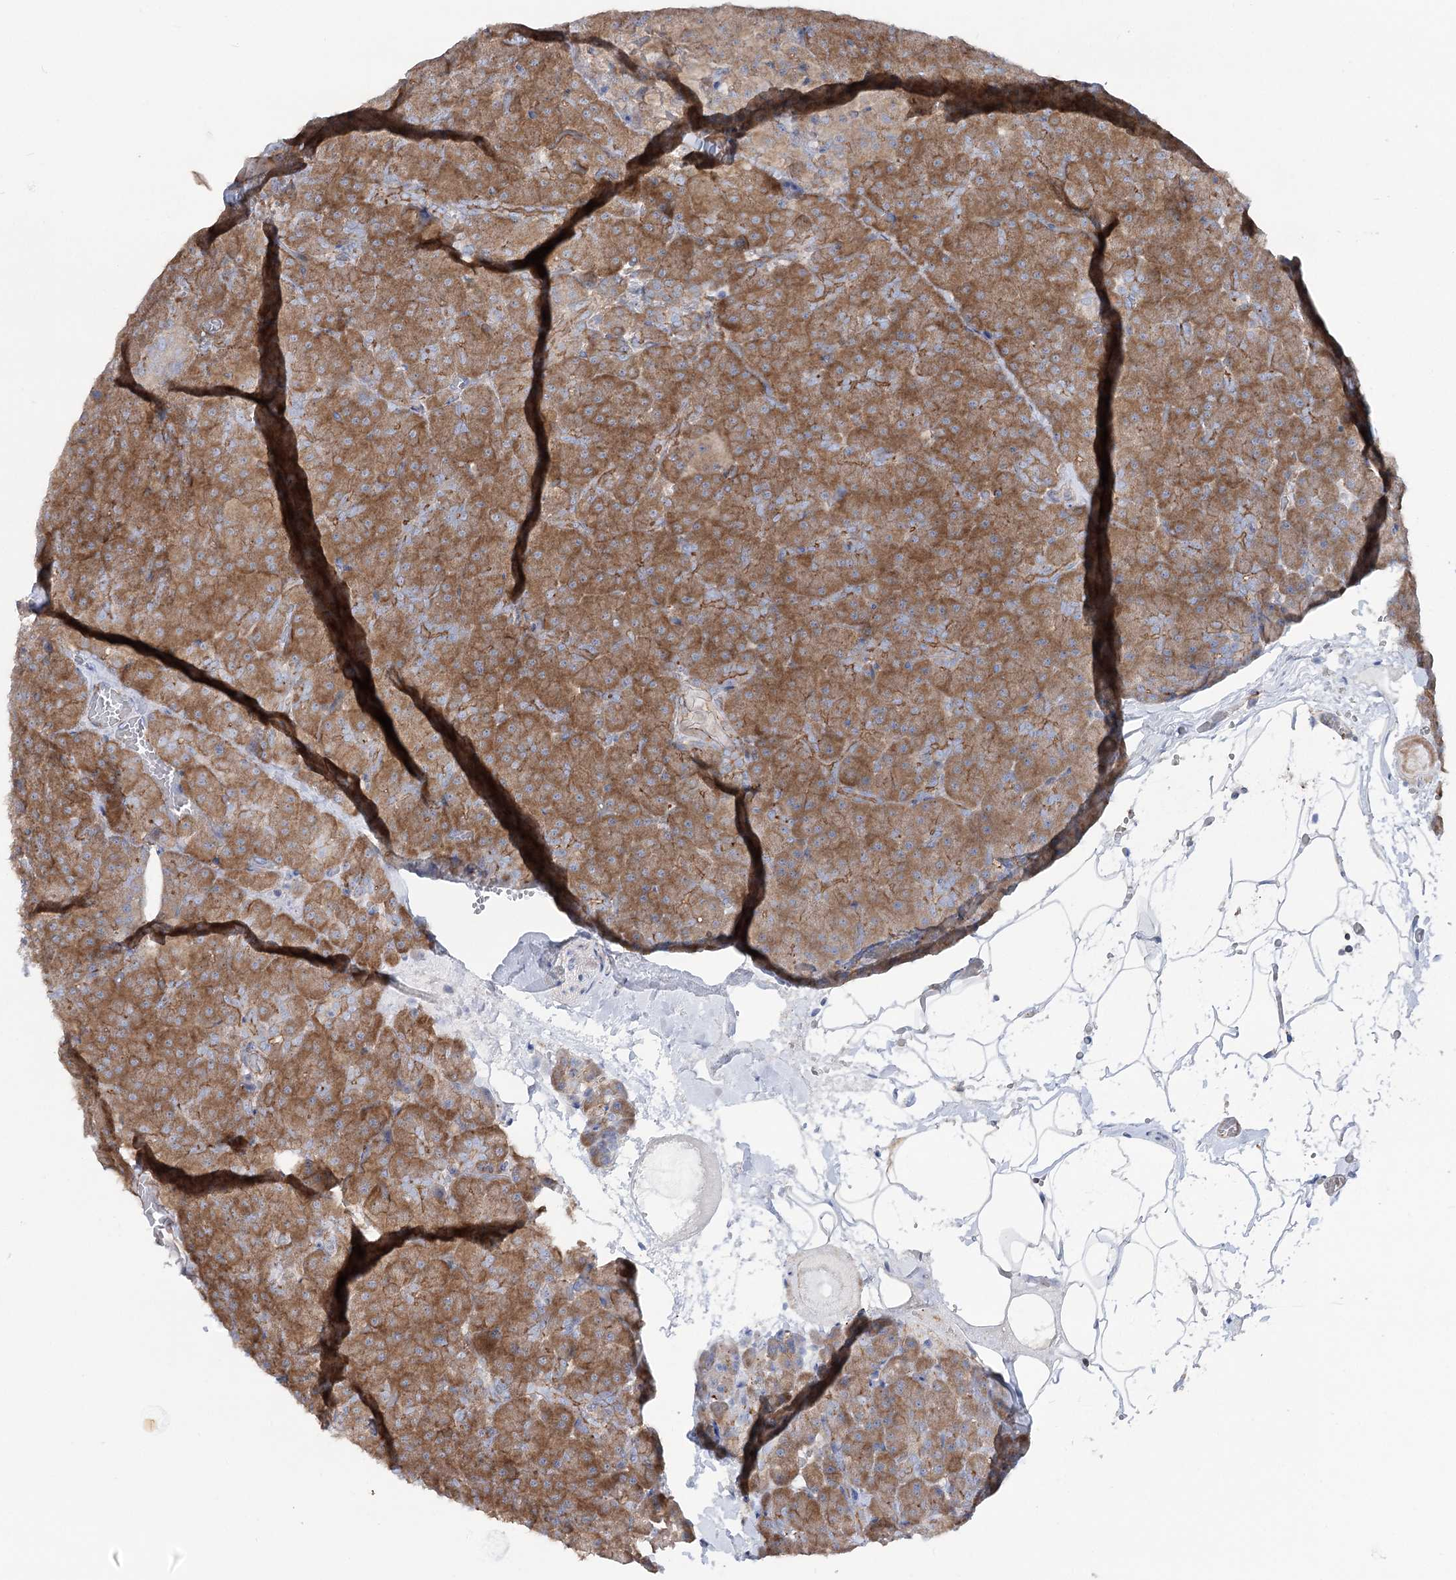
{"staining": {"intensity": "moderate", "quantity": ">75%", "location": "cytoplasmic/membranous"}, "tissue": "pancreas", "cell_type": "Exocrine glandular cells", "image_type": "normal", "snomed": [{"axis": "morphology", "description": "Normal tissue, NOS"}, {"axis": "topography", "description": "Pancreas"}], "caption": "IHC (DAB (3,3'-diaminobenzidine)) staining of unremarkable human pancreas reveals moderate cytoplasmic/membranous protein expression in about >75% of exocrine glandular cells. The staining is performed using DAB brown chromogen to label protein expression. The nuclei are counter-stained blue using hematoxylin.", "gene": "LARP1B", "patient": {"sex": "male", "age": 36}}